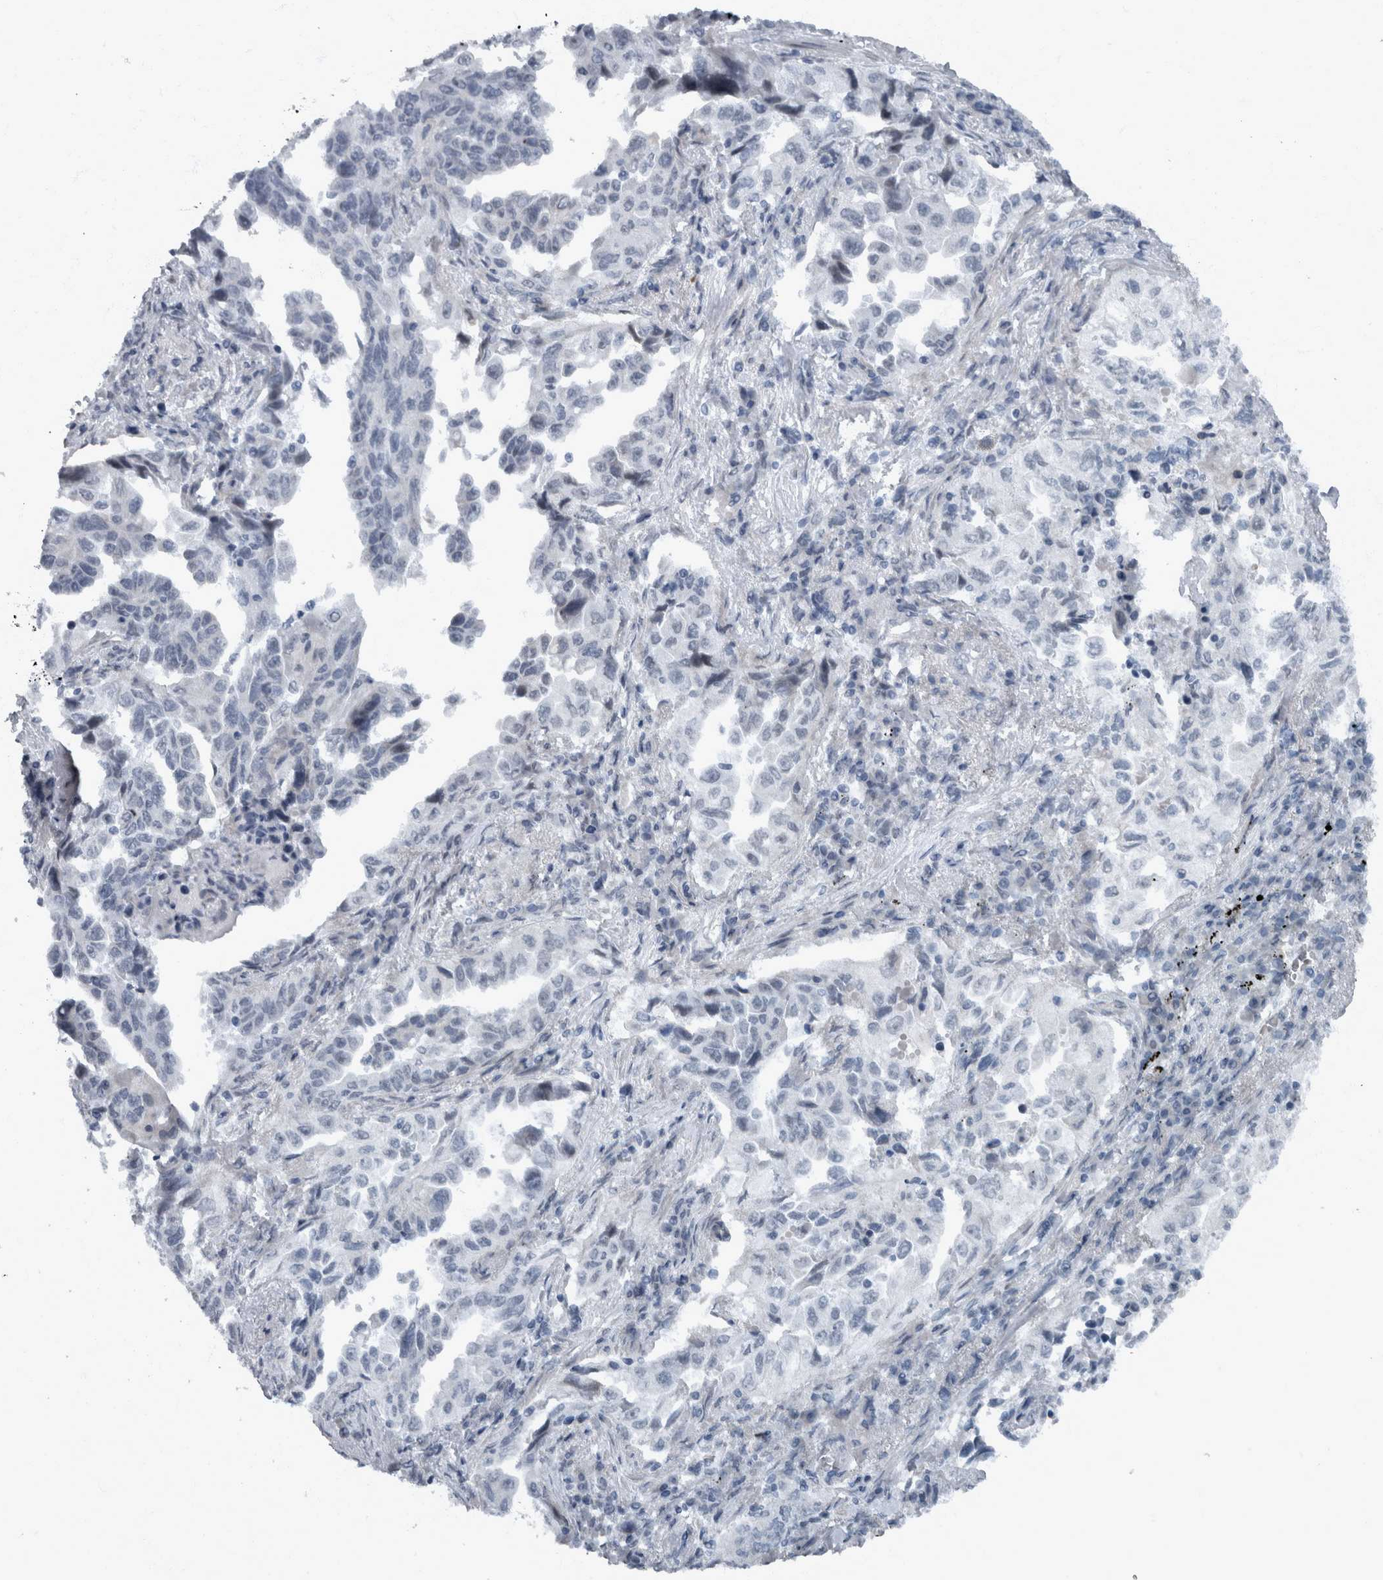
{"staining": {"intensity": "negative", "quantity": "none", "location": "none"}, "tissue": "lung cancer", "cell_type": "Tumor cells", "image_type": "cancer", "snomed": [{"axis": "morphology", "description": "Adenocarcinoma, NOS"}, {"axis": "topography", "description": "Lung"}], "caption": "Immunohistochemistry (IHC) image of adenocarcinoma (lung) stained for a protein (brown), which shows no positivity in tumor cells.", "gene": "WDR33", "patient": {"sex": "female", "age": 51}}